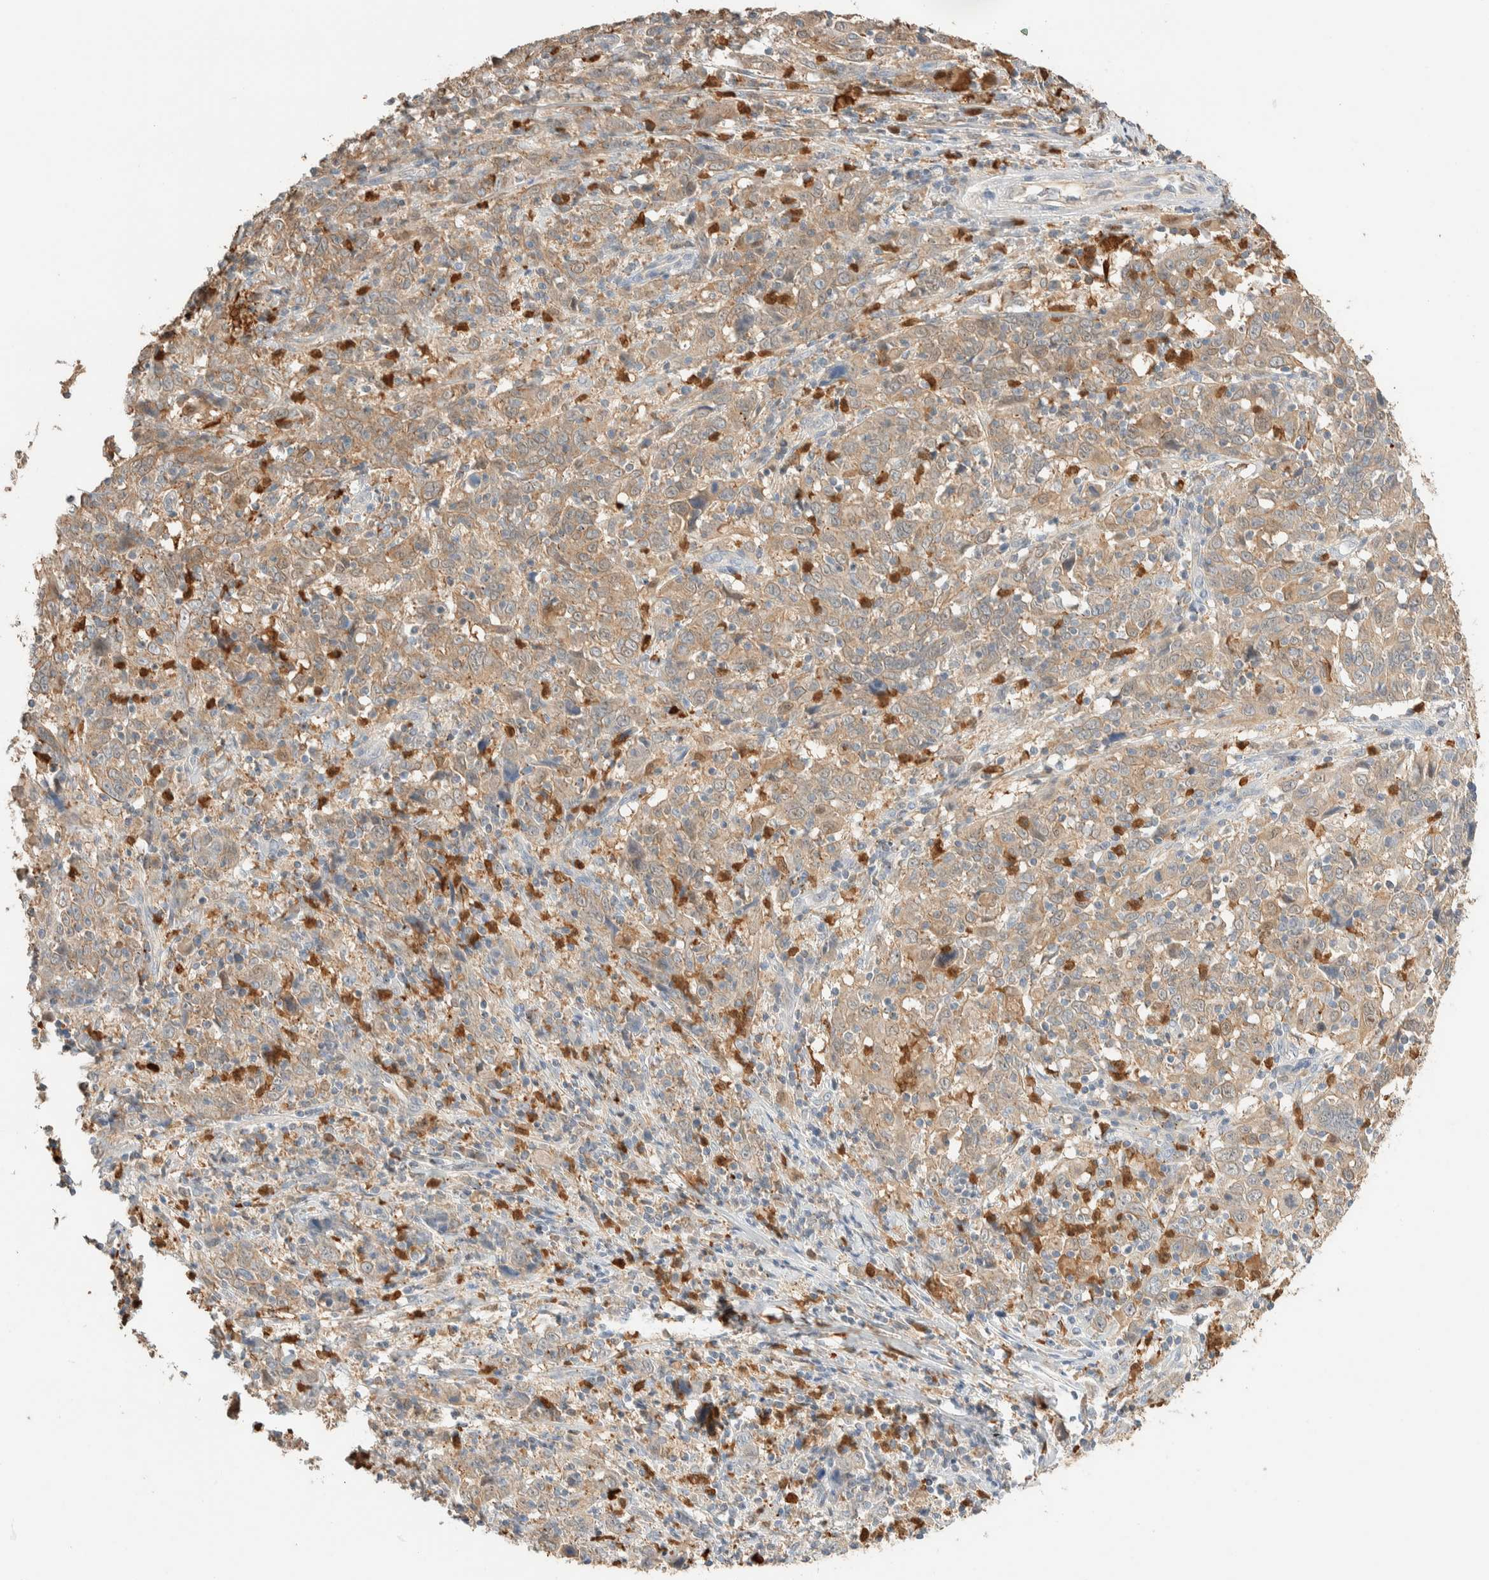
{"staining": {"intensity": "weak", "quantity": ">75%", "location": "cytoplasmic/membranous"}, "tissue": "cervical cancer", "cell_type": "Tumor cells", "image_type": "cancer", "snomed": [{"axis": "morphology", "description": "Squamous cell carcinoma, NOS"}, {"axis": "topography", "description": "Cervix"}], "caption": "Cervical squamous cell carcinoma tissue demonstrates weak cytoplasmic/membranous staining in approximately >75% of tumor cells, visualized by immunohistochemistry. Using DAB (brown) and hematoxylin (blue) stains, captured at high magnification using brightfield microscopy.", "gene": "SETD4", "patient": {"sex": "female", "age": 46}}